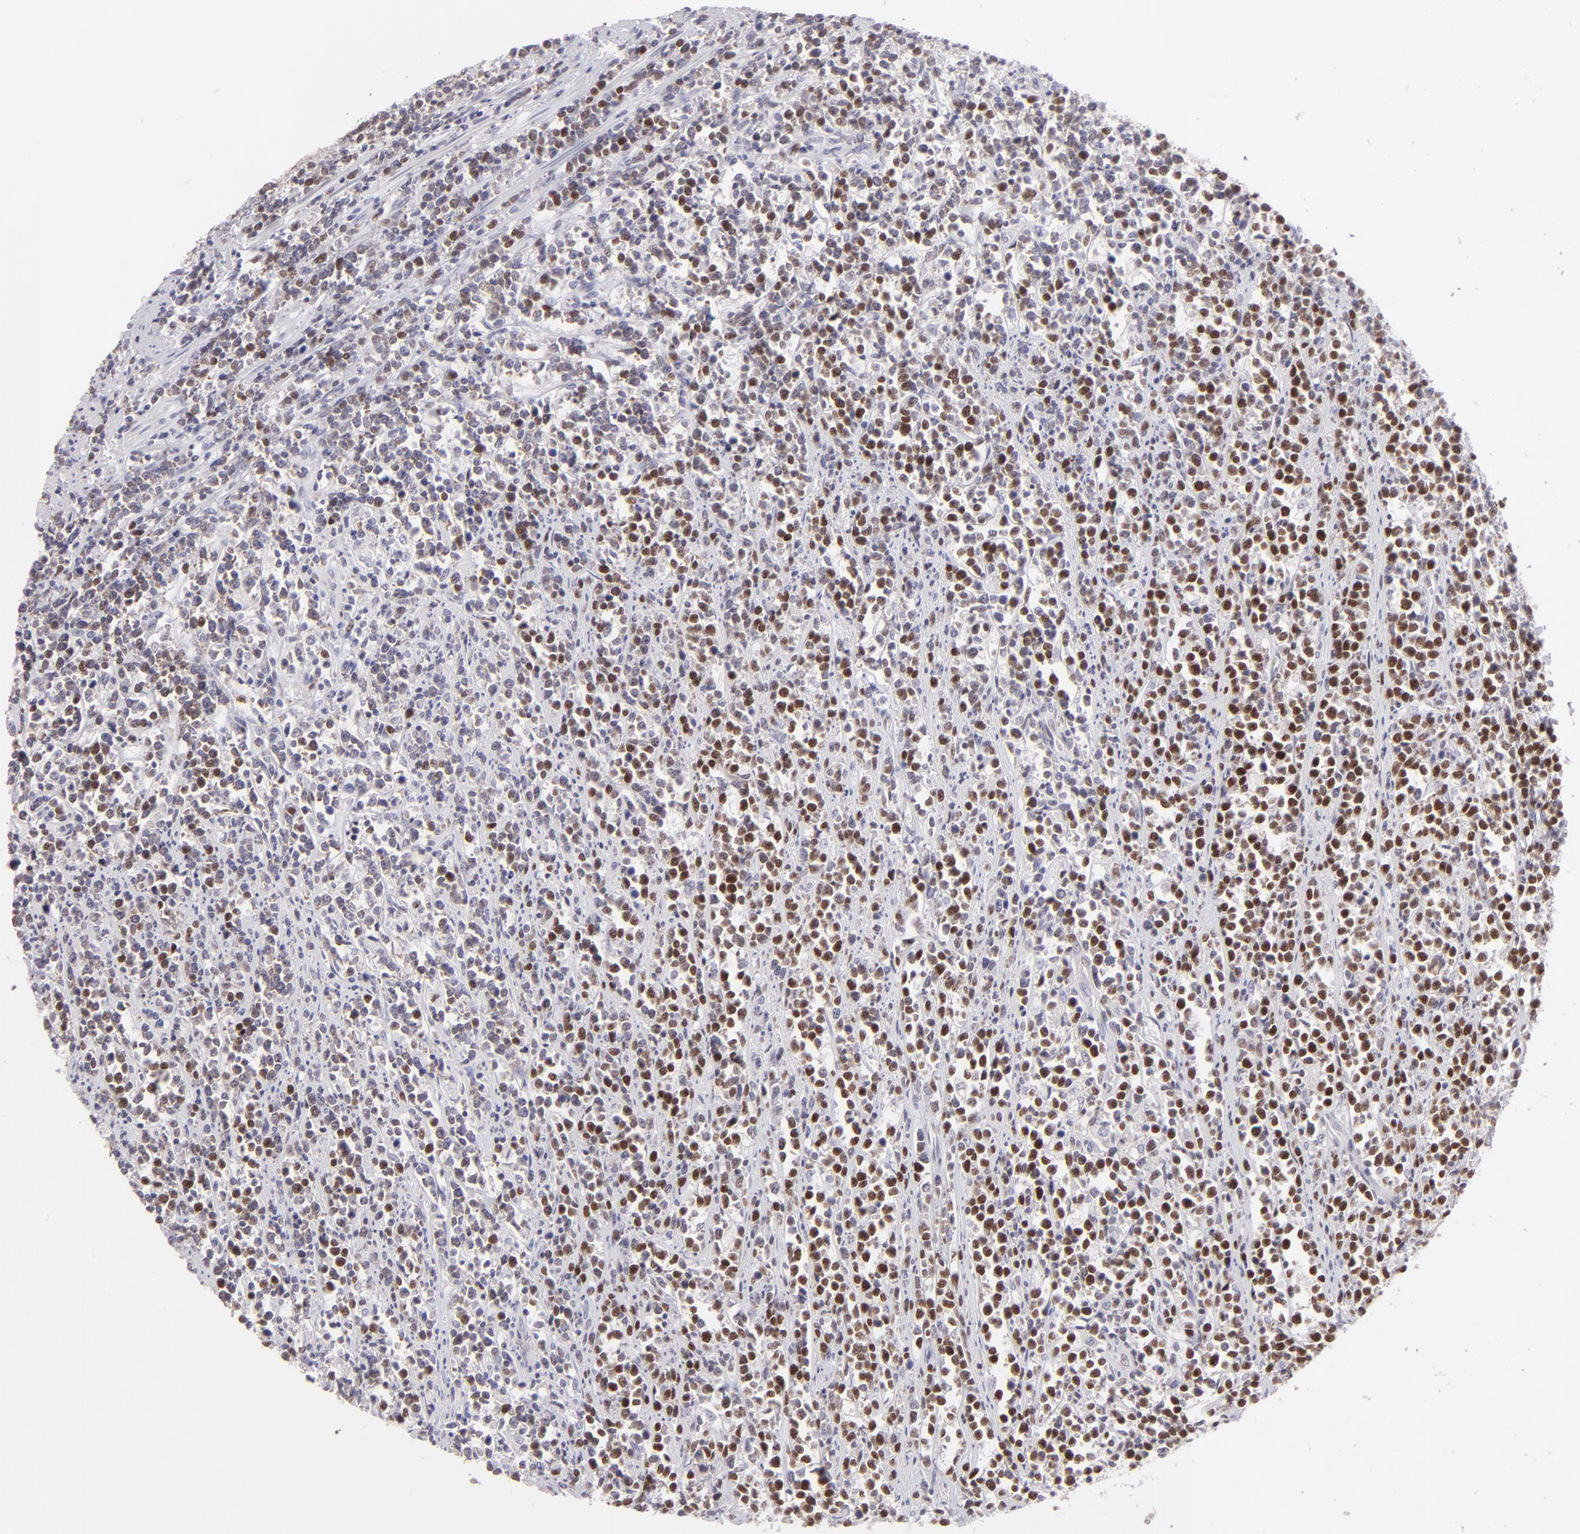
{"staining": {"intensity": "strong", "quantity": ">75%", "location": "nuclear"}, "tissue": "lymphoma", "cell_type": "Tumor cells", "image_type": "cancer", "snomed": [{"axis": "morphology", "description": "Malignant lymphoma, non-Hodgkin's type, High grade"}, {"axis": "topography", "description": "Small intestine"}, {"axis": "topography", "description": "Colon"}], "caption": "About >75% of tumor cells in human lymphoma demonstrate strong nuclear protein positivity as visualized by brown immunohistochemical staining.", "gene": "POU2F1", "patient": {"sex": "male", "age": 8}}